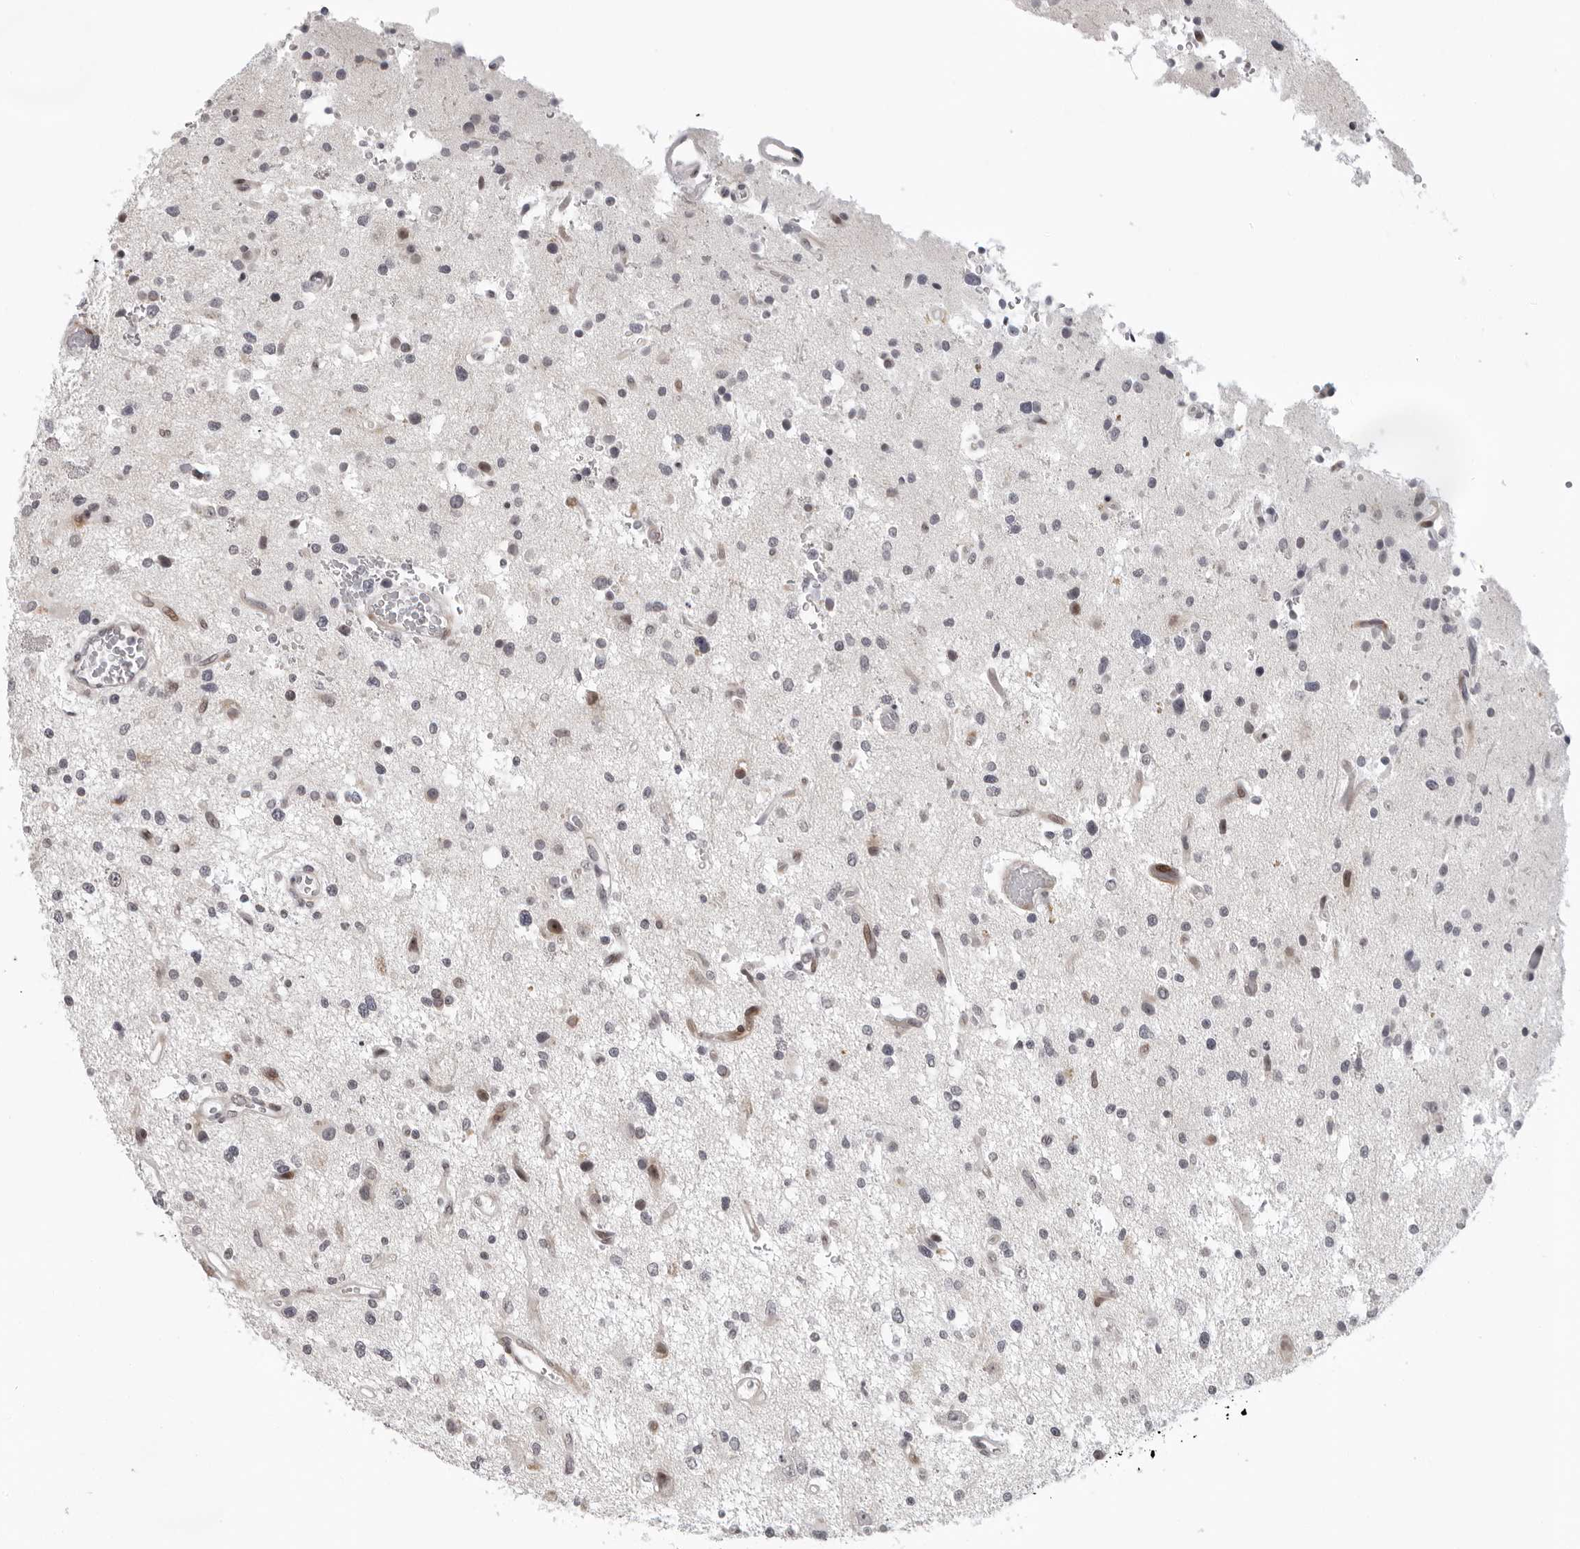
{"staining": {"intensity": "negative", "quantity": "none", "location": "none"}, "tissue": "glioma", "cell_type": "Tumor cells", "image_type": "cancer", "snomed": [{"axis": "morphology", "description": "Glioma, malignant, High grade"}, {"axis": "topography", "description": "Brain"}], "caption": "This is a image of immunohistochemistry (IHC) staining of malignant glioma (high-grade), which shows no expression in tumor cells. Brightfield microscopy of immunohistochemistry stained with DAB (3,3'-diaminobenzidine) (brown) and hematoxylin (blue), captured at high magnification.", "gene": "PIP4K2C", "patient": {"sex": "male", "age": 33}}